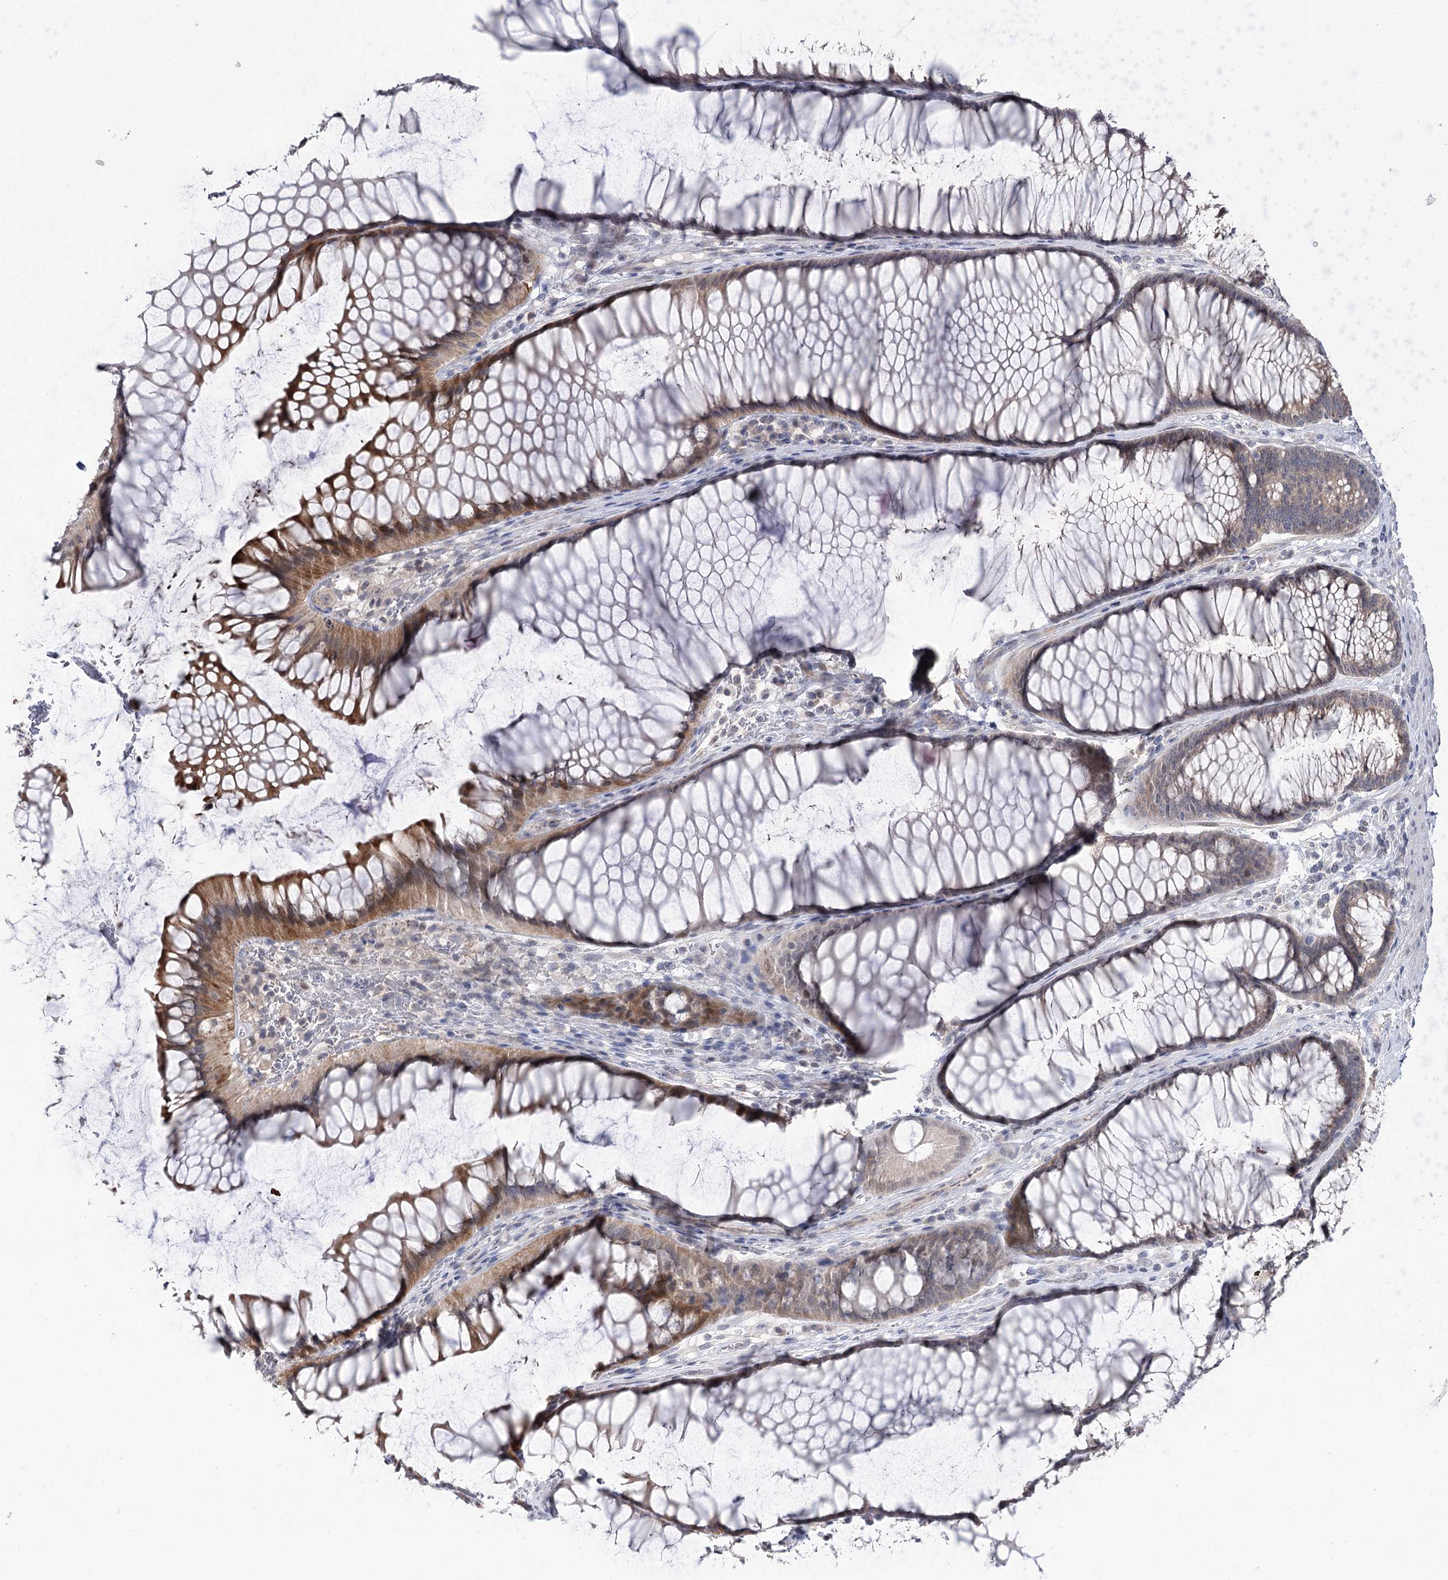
{"staining": {"intensity": "weak", "quantity": "25%-75%", "location": "cytoplasmic/membranous"}, "tissue": "colon", "cell_type": "Endothelial cells", "image_type": "normal", "snomed": [{"axis": "morphology", "description": "Normal tissue, NOS"}, {"axis": "topography", "description": "Colon"}], "caption": "Approximately 25%-75% of endothelial cells in normal human colon exhibit weak cytoplasmic/membranous protein expression as visualized by brown immunohistochemical staining.", "gene": "PHYHIPL", "patient": {"sex": "female", "age": 82}}